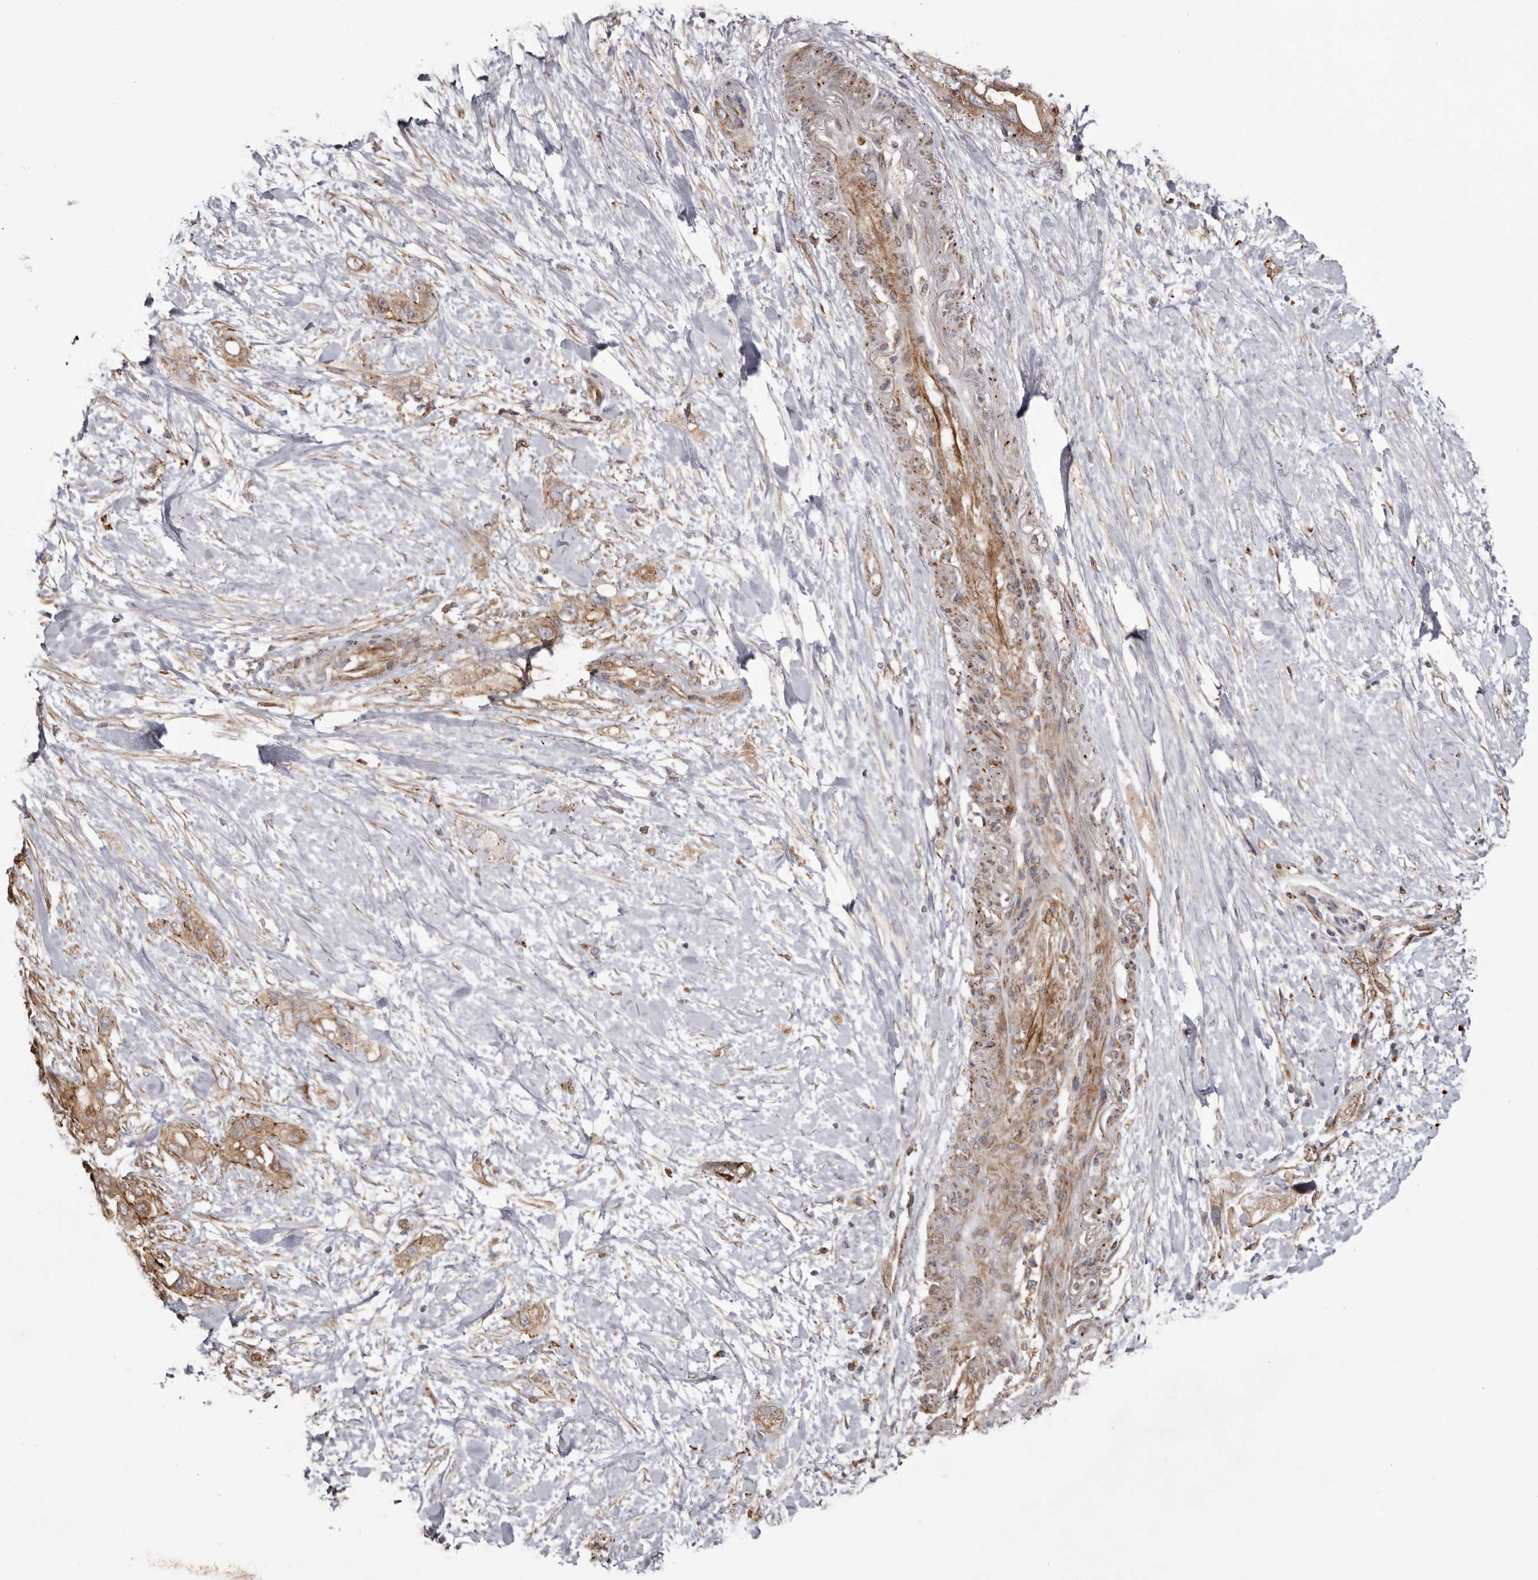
{"staining": {"intensity": "moderate", "quantity": ">75%", "location": "cytoplasmic/membranous"}, "tissue": "pancreatic cancer", "cell_type": "Tumor cells", "image_type": "cancer", "snomed": [{"axis": "morphology", "description": "Adenocarcinoma, NOS"}, {"axis": "topography", "description": "Pancreas"}], "caption": "Brown immunohistochemical staining in human pancreatic adenocarcinoma reveals moderate cytoplasmic/membranous staining in approximately >75% of tumor cells. Nuclei are stained in blue.", "gene": "NUP43", "patient": {"sex": "female", "age": 56}}